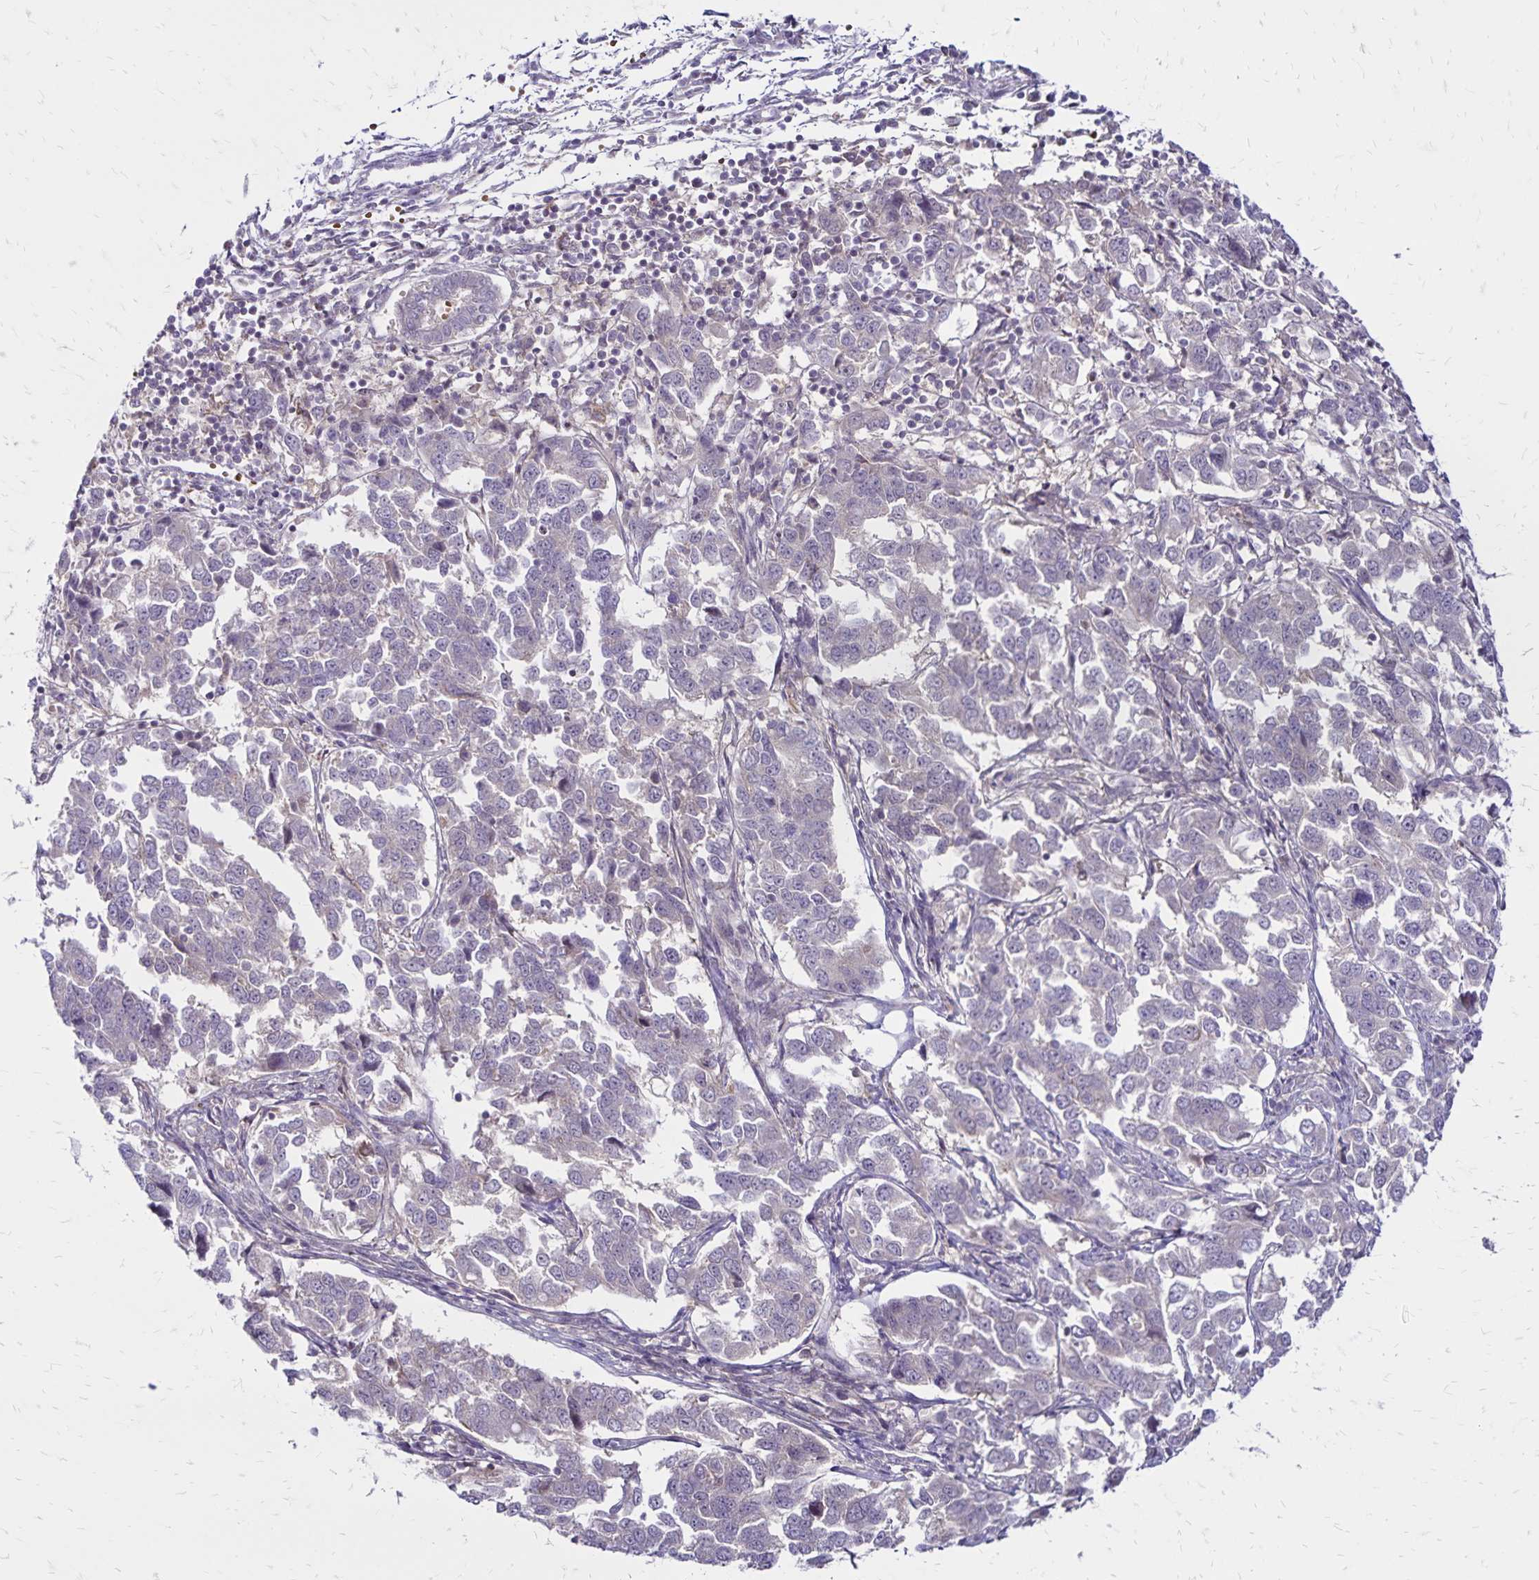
{"staining": {"intensity": "negative", "quantity": "none", "location": "none"}, "tissue": "endometrial cancer", "cell_type": "Tumor cells", "image_type": "cancer", "snomed": [{"axis": "morphology", "description": "Adenocarcinoma, NOS"}, {"axis": "topography", "description": "Endometrium"}], "caption": "Tumor cells are negative for brown protein staining in endometrial cancer (adenocarcinoma). Nuclei are stained in blue.", "gene": "FSD1", "patient": {"sex": "female", "age": 43}}